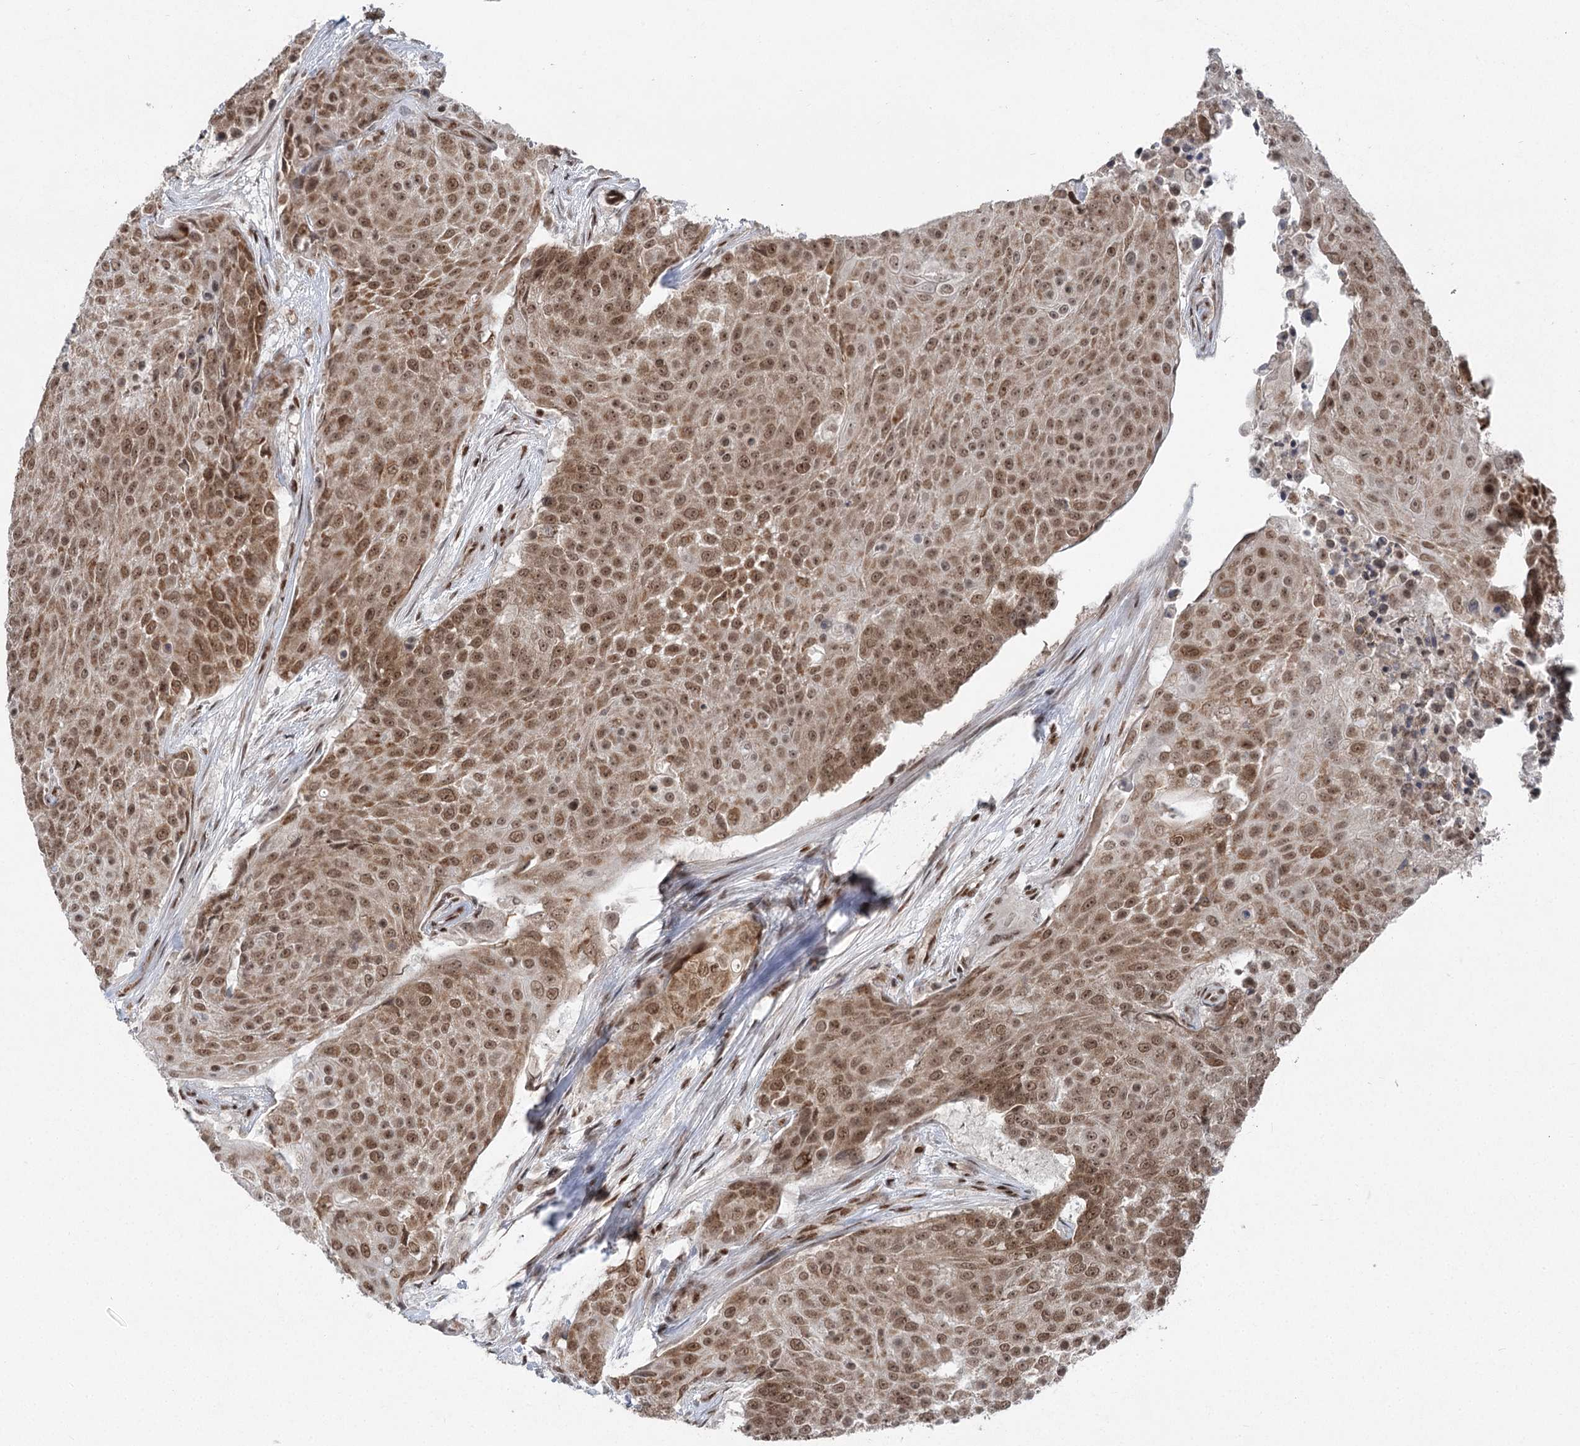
{"staining": {"intensity": "moderate", "quantity": ">75%", "location": "nuclear"}, "tissue": "urothelial cancer", "cell_type": "Tumor cells", "image_type": "cancer", "snomed": [{"axis": "morphology", "description": "Urothelial carcinoma, High grade"}, {"axis": "topography", "description": "Urinary bladder"}], "caption": "The immunohistochemical stain labels moderate nuclear positivity in tumor cells of high-grade urothelial carcinoma tissue.", "gene": "CGGBP1", "patient": {"sex": "female", "age": 63}}